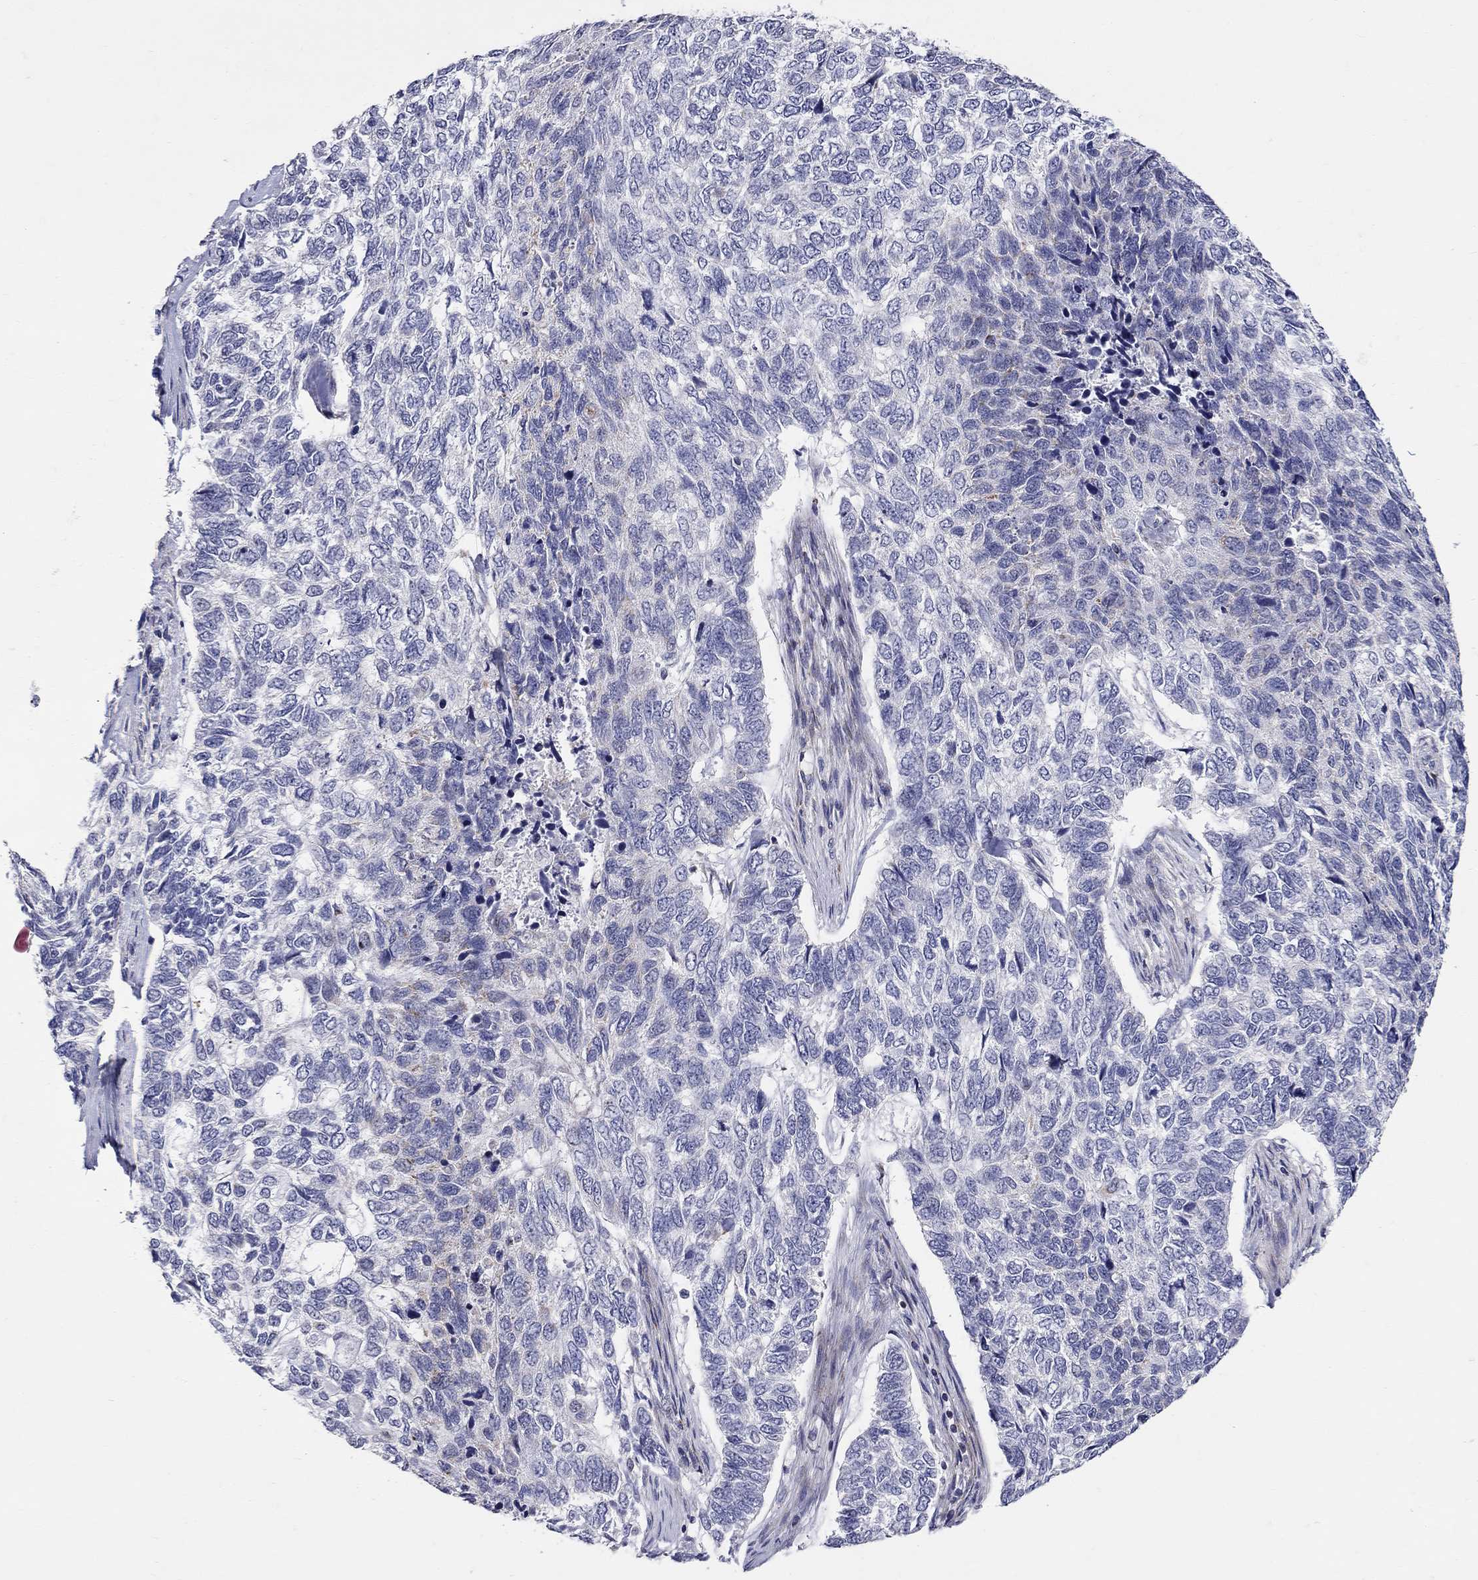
{"staining": {"intensity": "negative", "quantity": "none", "location": "none"}, "tissue": "skin cancer", "cell_type": "Tumor cells", "image_type": "cancer", "snomed": [{"axis": "morphology", "description": "Basal cell carcinoma"}, {"axis": "topography", "description": "Skin"}], "caption": "A high-resolution photomicrograph shows IHC staining of skin basal cell carcinoma, which demonstrates no significant staining in tumor cells.", "gene": "HMX2", "patient": {"sex": "female", "age": 65}}